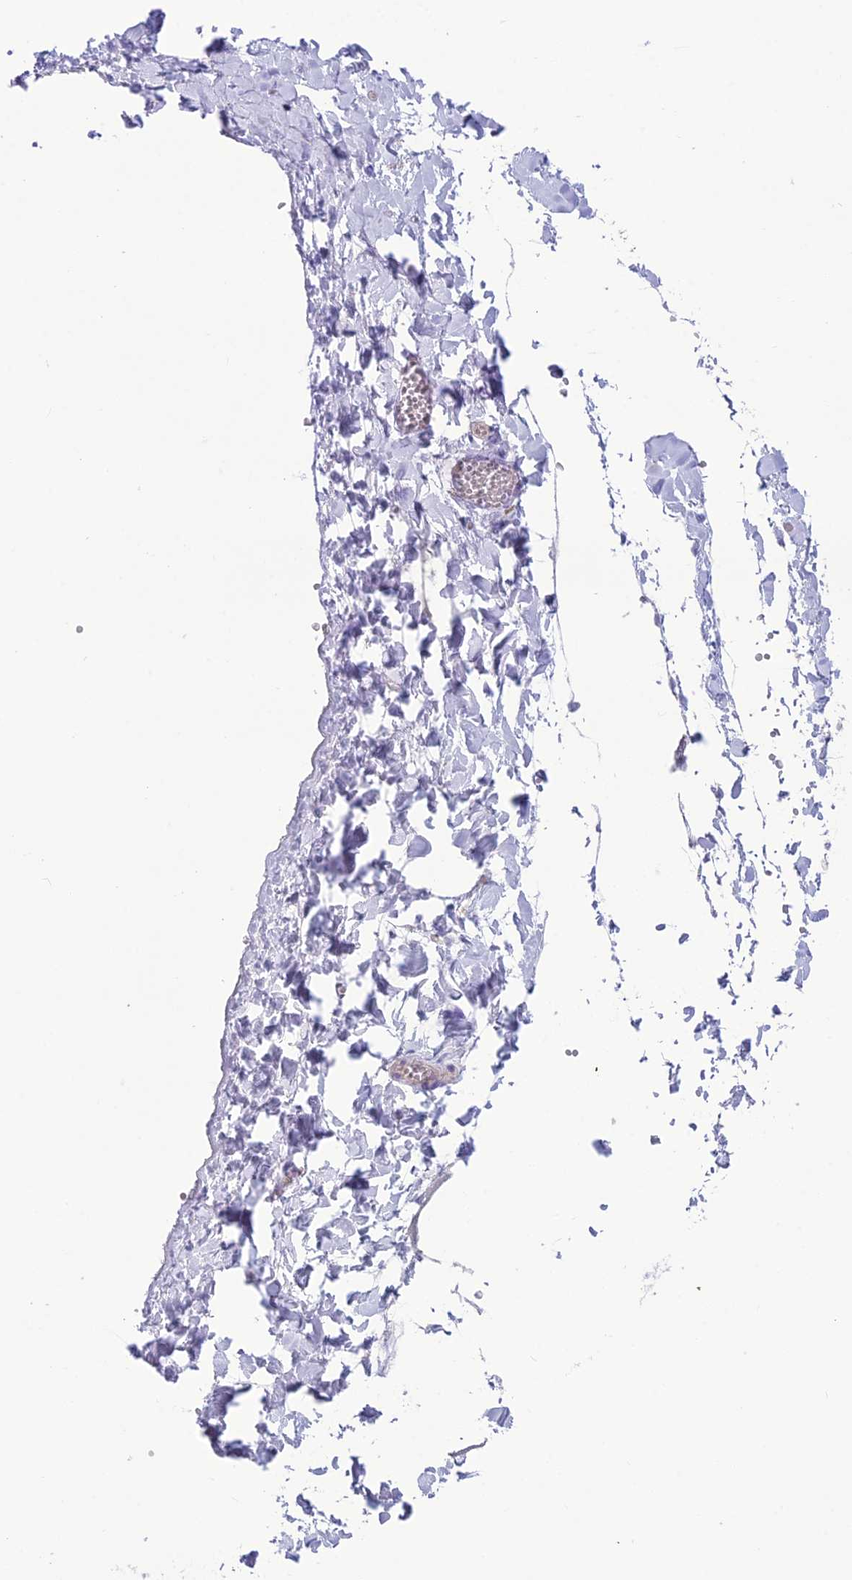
{"staining": {"intensity": "negative", "quantity": "none", "location": "none"}, "tissue": "adipose tissue", "cell_type": "Adipocytes", "image_type": "normal", "snomed": [{"axis": "morphology", "description": "Normal tissue, NOS"}, {"axis": "topography", "description": "Gallbladder"}, {"axis": "topography", "description": "Peripheral nerve tissue"}], "caption": "Protein analysis of benign adipose tissue reveals no significant expression in adipocytes. (Brightfield microscopy of DAB immunohistochemistry (IHC) at high magnification).", "gene": "MIS12", "patient": {"sex": "male", "age": 38}}